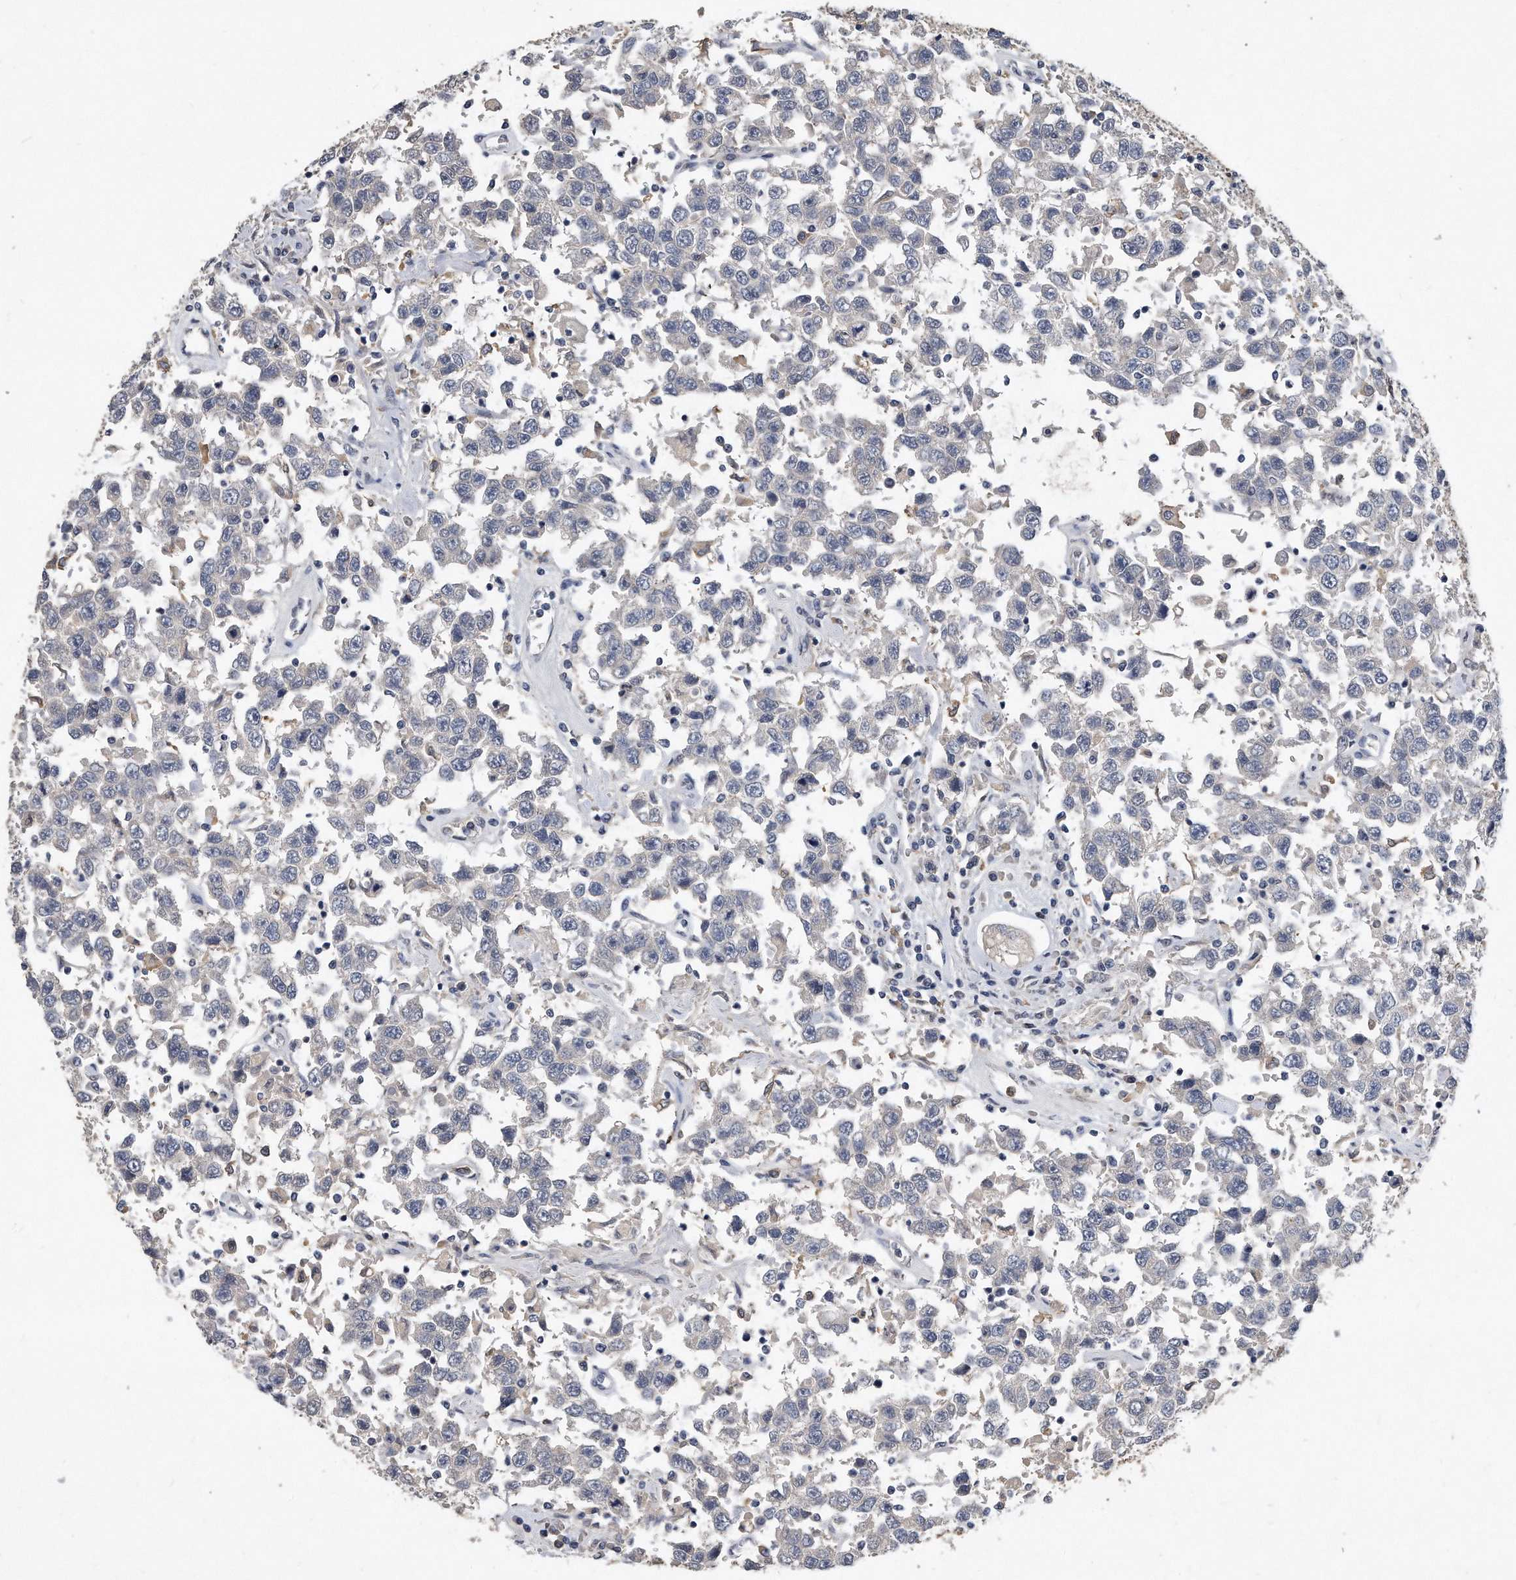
{"staining": {"intensity": "negative", "quantity": "none", "location": "none"}, "tissue": "testis cancer", "cell_type": "Tumor cells", "image_type": "cancer", "snomed": [{"axis": "morphology", "description": "Seminoma, NOS"}, {"axis": "topography", "description": "Testis"}], "caption": "Immunohistochemical staining of human testis cancer reveals no significant expression in tumor cells.", "gene": "HOMER3", "patient": {"sex": "male", "age": 41}}